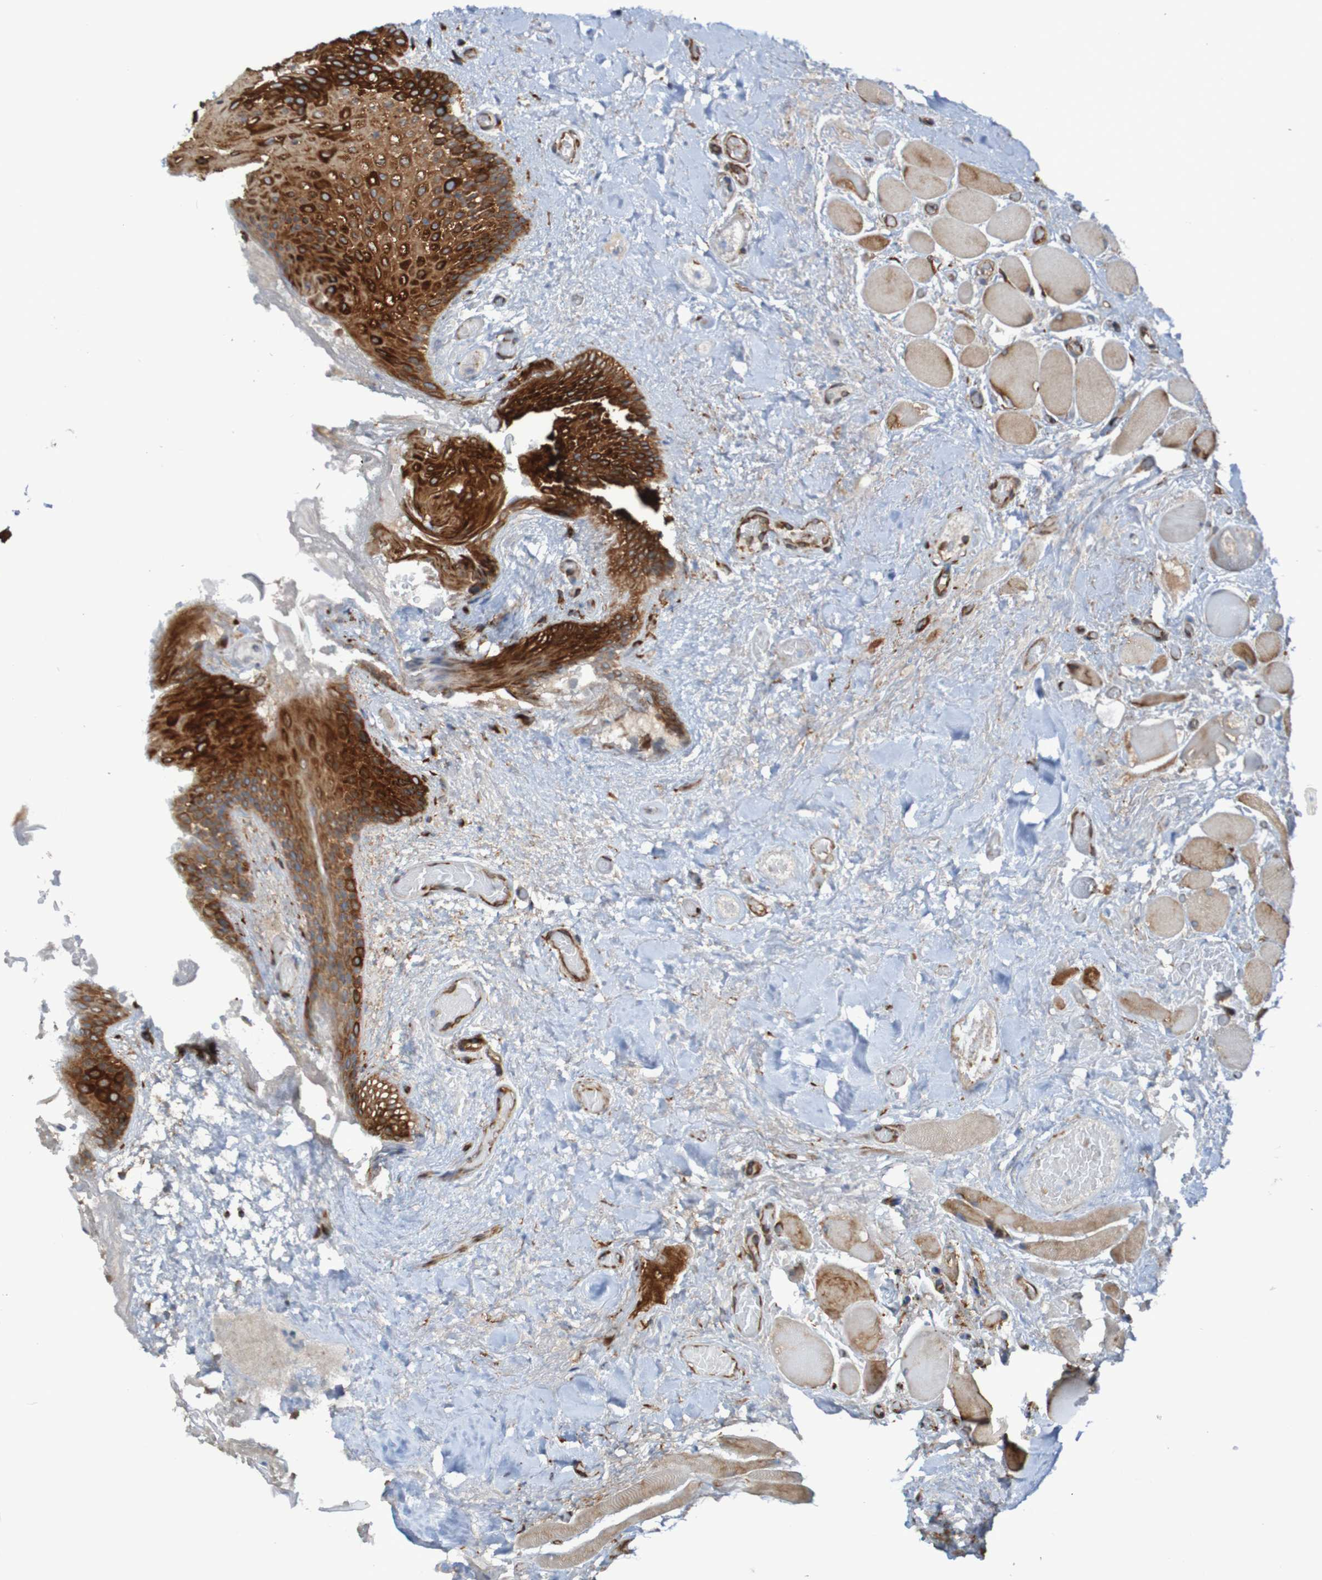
{"staining": {"intensity": "strong", "quantity": ">75%", "location": "cytoplasmic/membranous"}, "tissue": "oral mucosa", "cell_type": "Squamous epithelial cells", "image_type": "normal", "snomed": [{"axis": "morphology", "description": "Normal tissue, NOS"}, {"axis": "morphology", "description": "Squamous cell carcinoma, NOS"}, {"axis": "topography", "description": "Skeletal muscle"}, {"axis": "topography", "description": "Adipose tissue"}, {"axis": "topography", "description": "Vascular tissue"}, {"axis": "topography", "description": "Oral tissue"}, {"axis": "topography", "description": "Peripheral nerve tissue"}, {"axis": "topography", "description": "Head-Neck"}], "caption": "IHC photomicrograph of benign oral mucosa stained for a protein (brown), which demonstrates high levels of strong cytoplasmic/membranous positivity in about >75% of squamous epithelial cells.", "gene": "RPL10", "patient": {"sex": "male", "age": 71}}